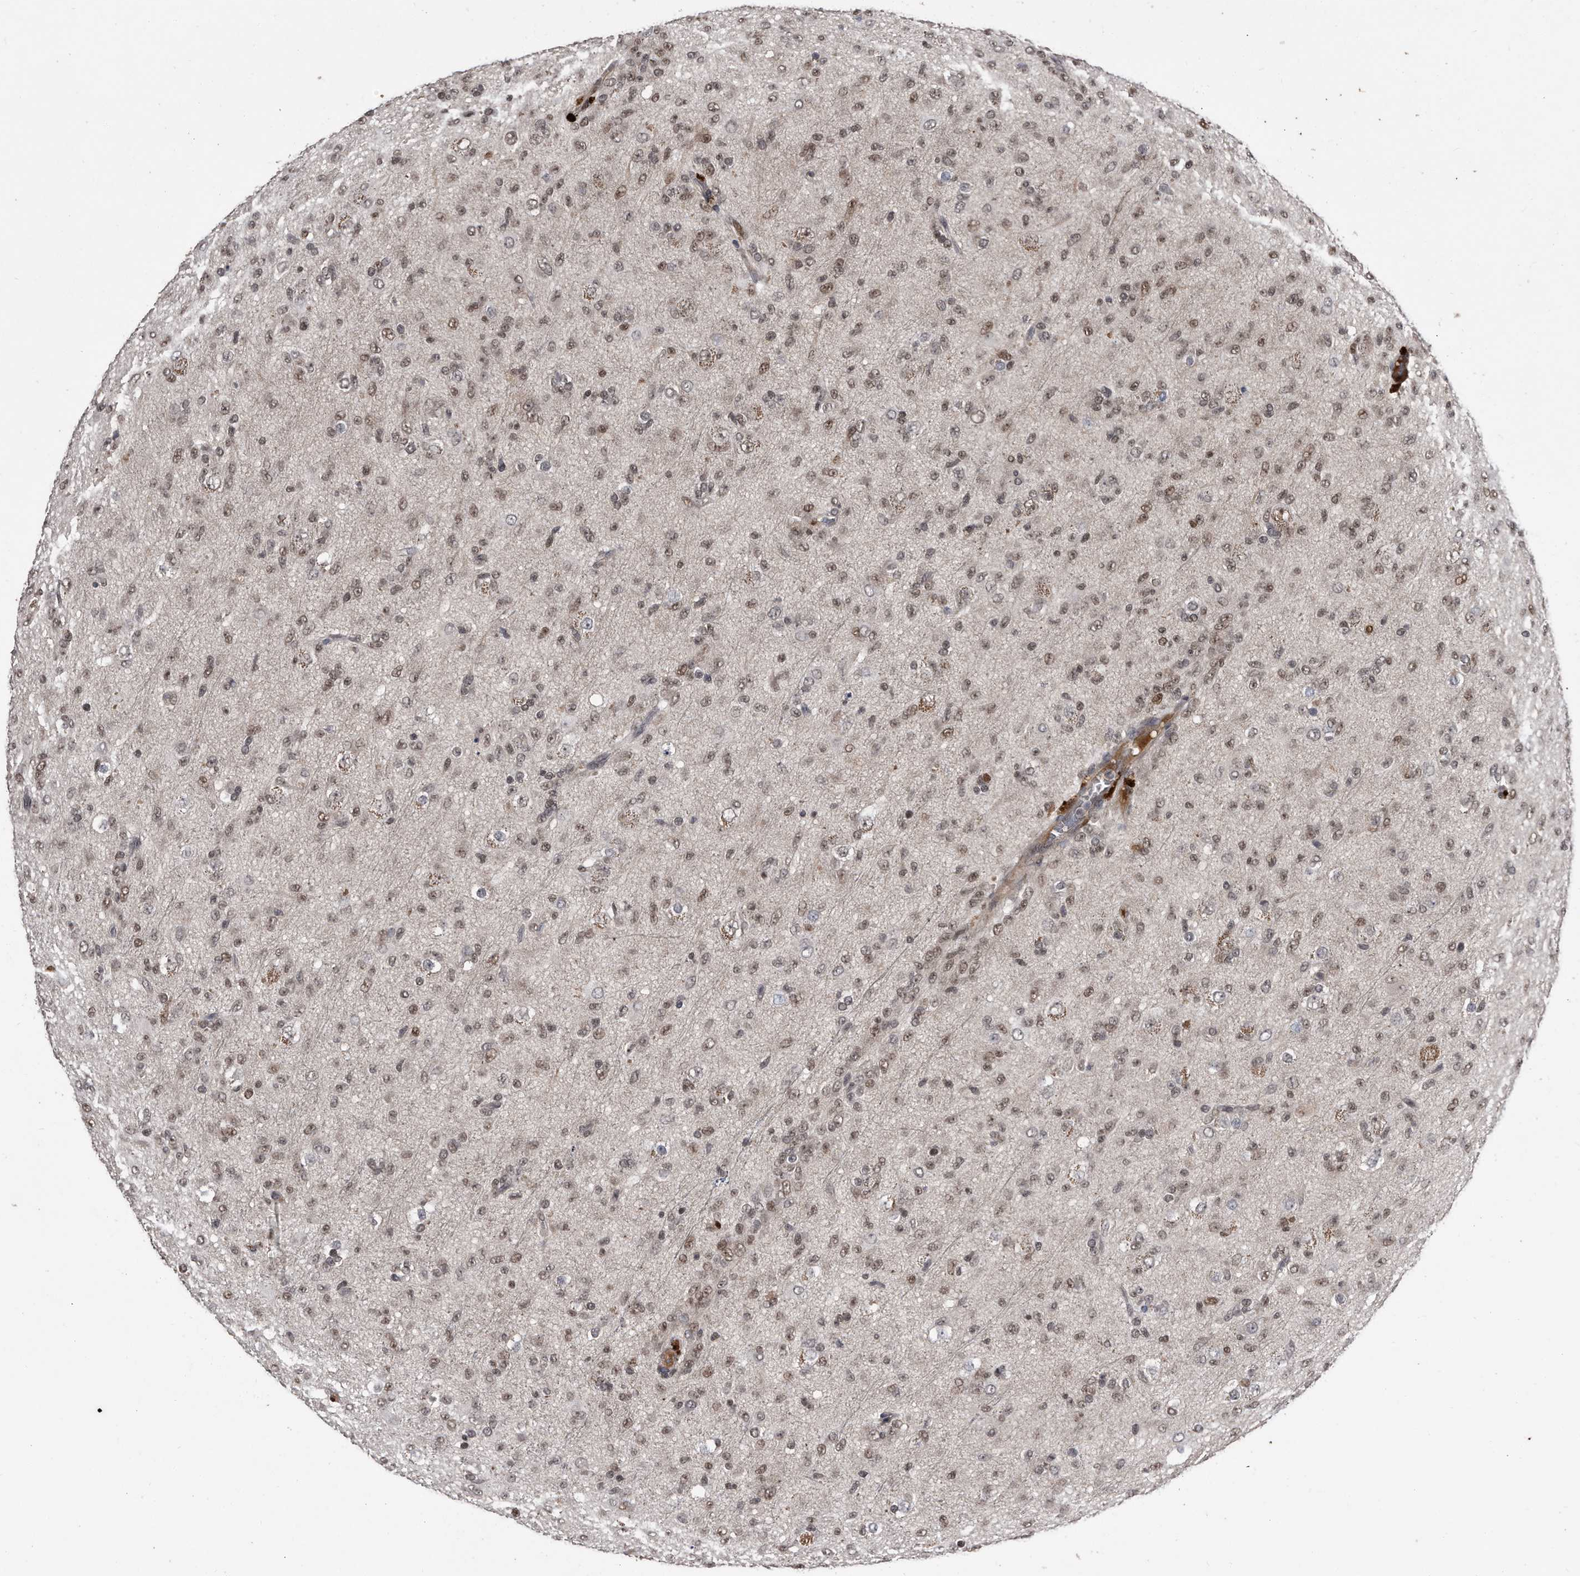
{"staining": {"intensity": "weak", "quantity": "25%-75%", "location": "nuclear"}, "tissue": "glioma", "cell_type": "Tumor cells", "image_type": "cancer", "snomed": [{"axis": "morphology", "description": "Glioma, malignant, Low grade"}, {"axis": "topography", "description": "Brain"}], "caption": "This histopathology image displays IHC staining of malignant low-grade glioma, with low weak nuclear staining in approximately 25%-75% of tumor cells.", "gene": "RAD23B", "patient": {"sex": "male", "age": 65}}